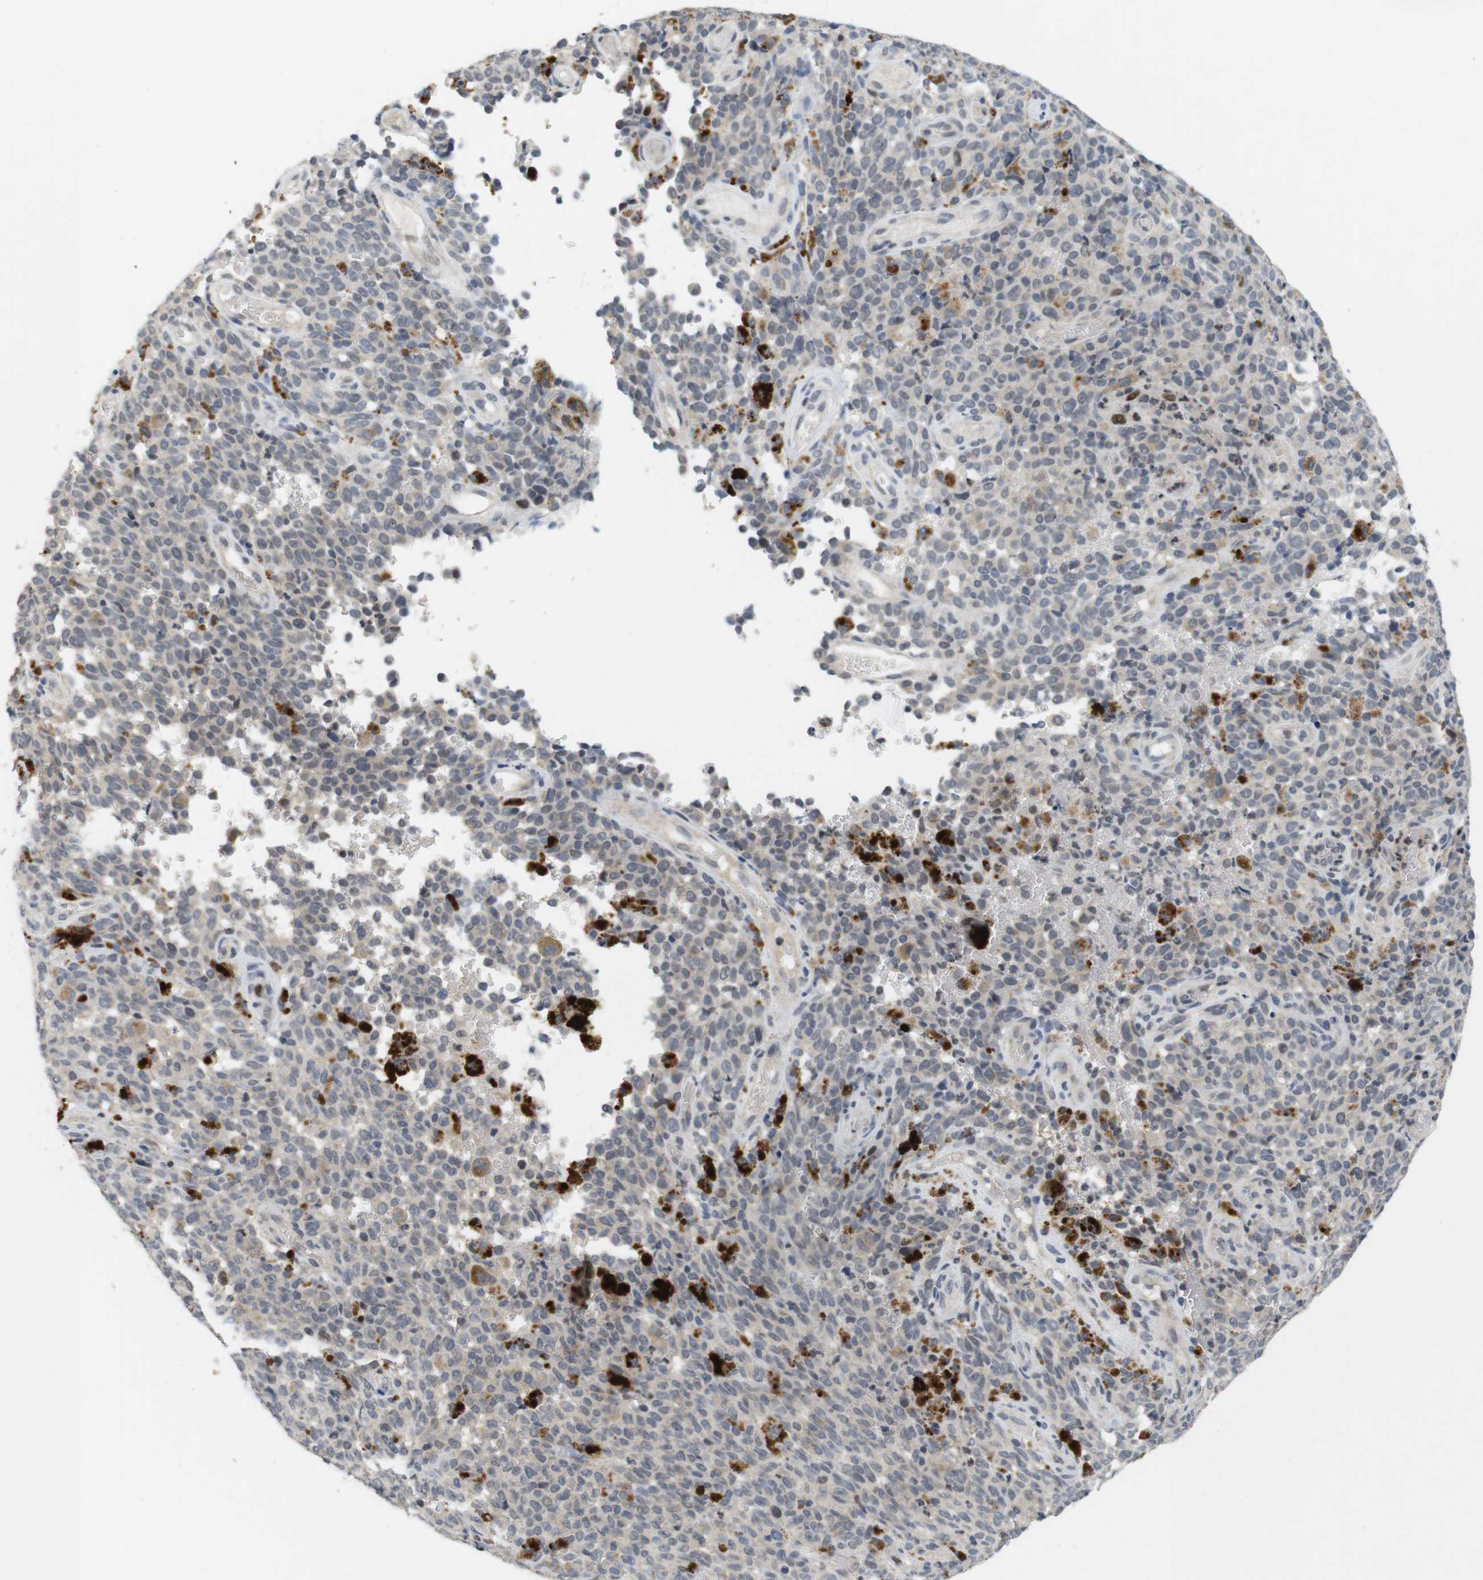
{"staining": {"intensity": "weak", "quantity": "<25%", "location": "cytoplasmic/membranous"}, "tissue": "melanoma", "cell_type": "Tumor cells", "image_type": "cancer", "snomed": [{"axis": "morphology", "description": "Malignant melanoma, NOS"}, {"axis": "topography", "description": "Skin"}], "caption": "High power microscopy photomicrograph of an immunohistochemistry micrograph of melanoma, revealing no significant positivity in tumor cells. Brightfield microscopy of immunohistochemistry (IHC) stained with DAB (3,3'-diaminobenzidine) (brown) and hematoxylin (blue), captured at high magnification.", "gene": "SKP2", "patient": {"sex": "female", "age": 82}}